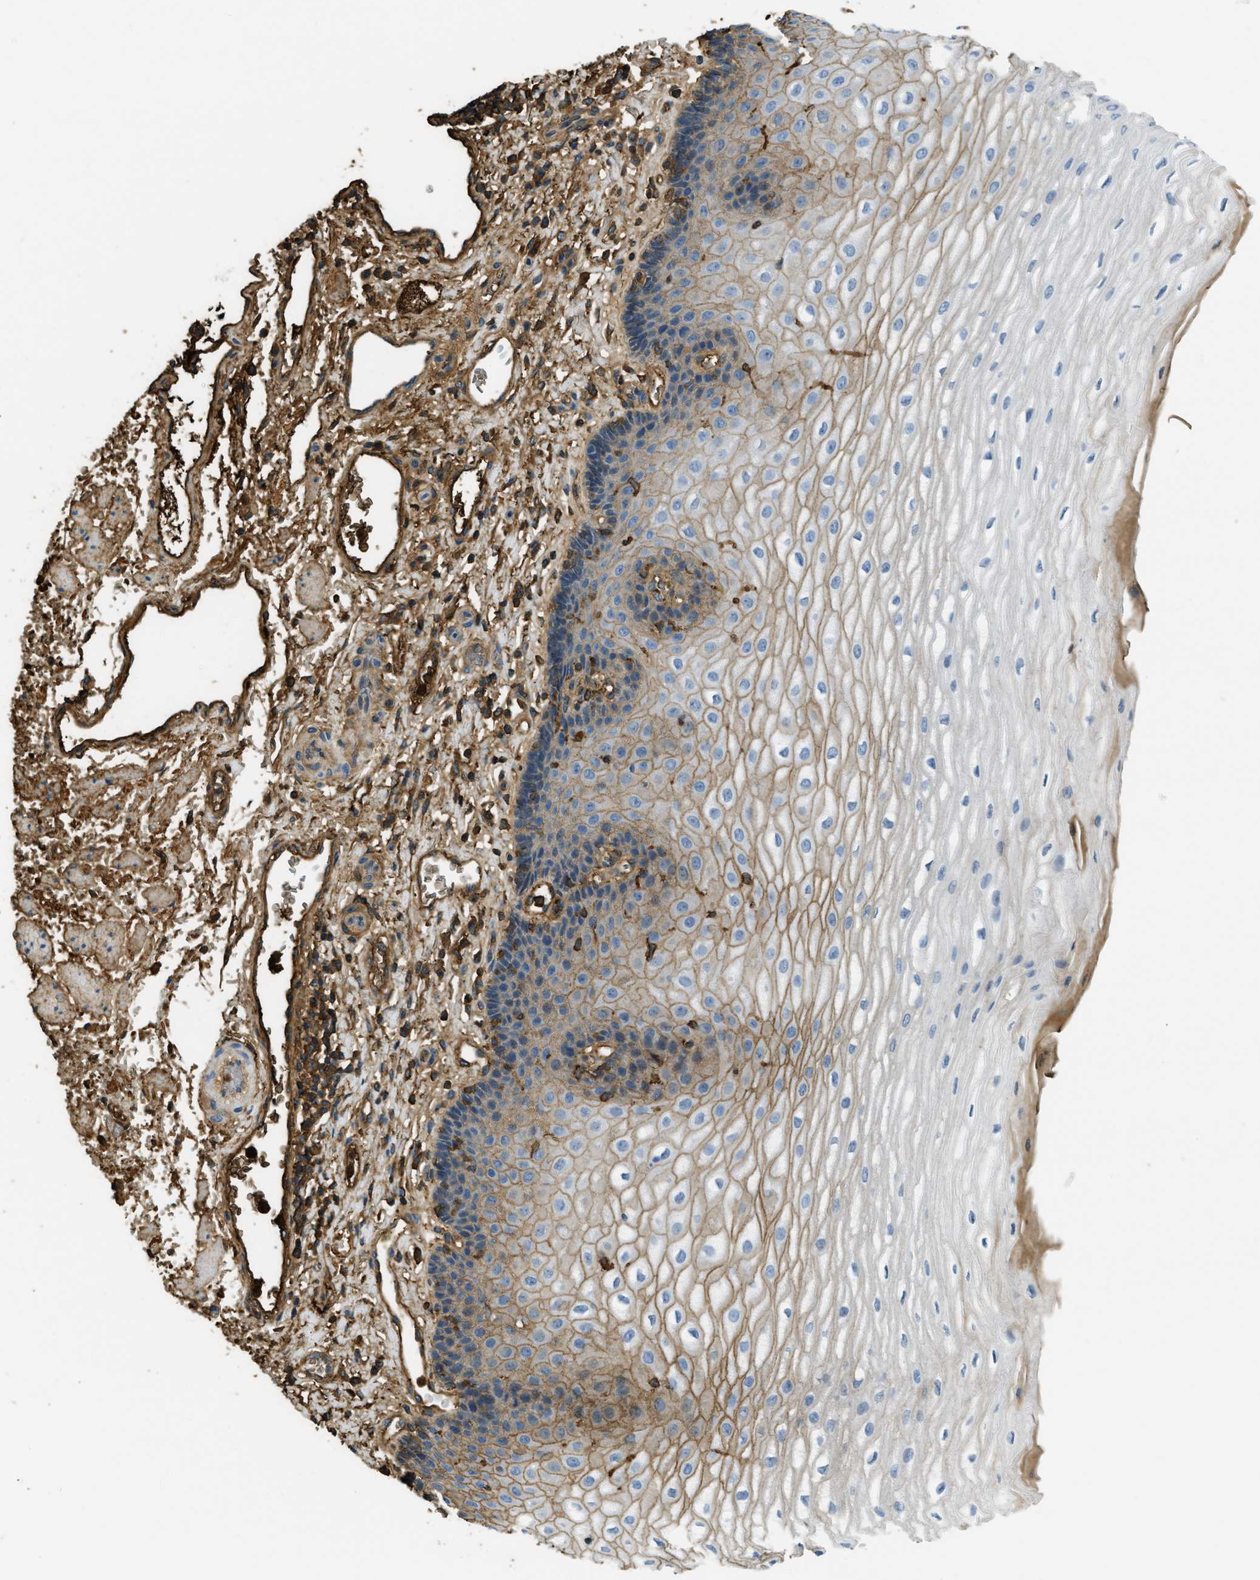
{"staining": {"intensity": "moderate", "quantity": ">75%", "location": "cytoplasmic/membranous"}, "tissue": "esophagus", "cell_type": "Squamous epithelial cells", "image_type": "normal", "snomed": [{"axis": "morphology", "description": "Normal tissue, NOS"}, {"axis": "topography", "description": "Esophagus"}], "caption": "Brown immunohistochemical staining in normal esophagus reveals moderate cytoplasmic/membranous positivity in about >75% of squamous epithelial cells.", "gene": "PRTN3", "patient": {"sex": "male", "age": 54}}